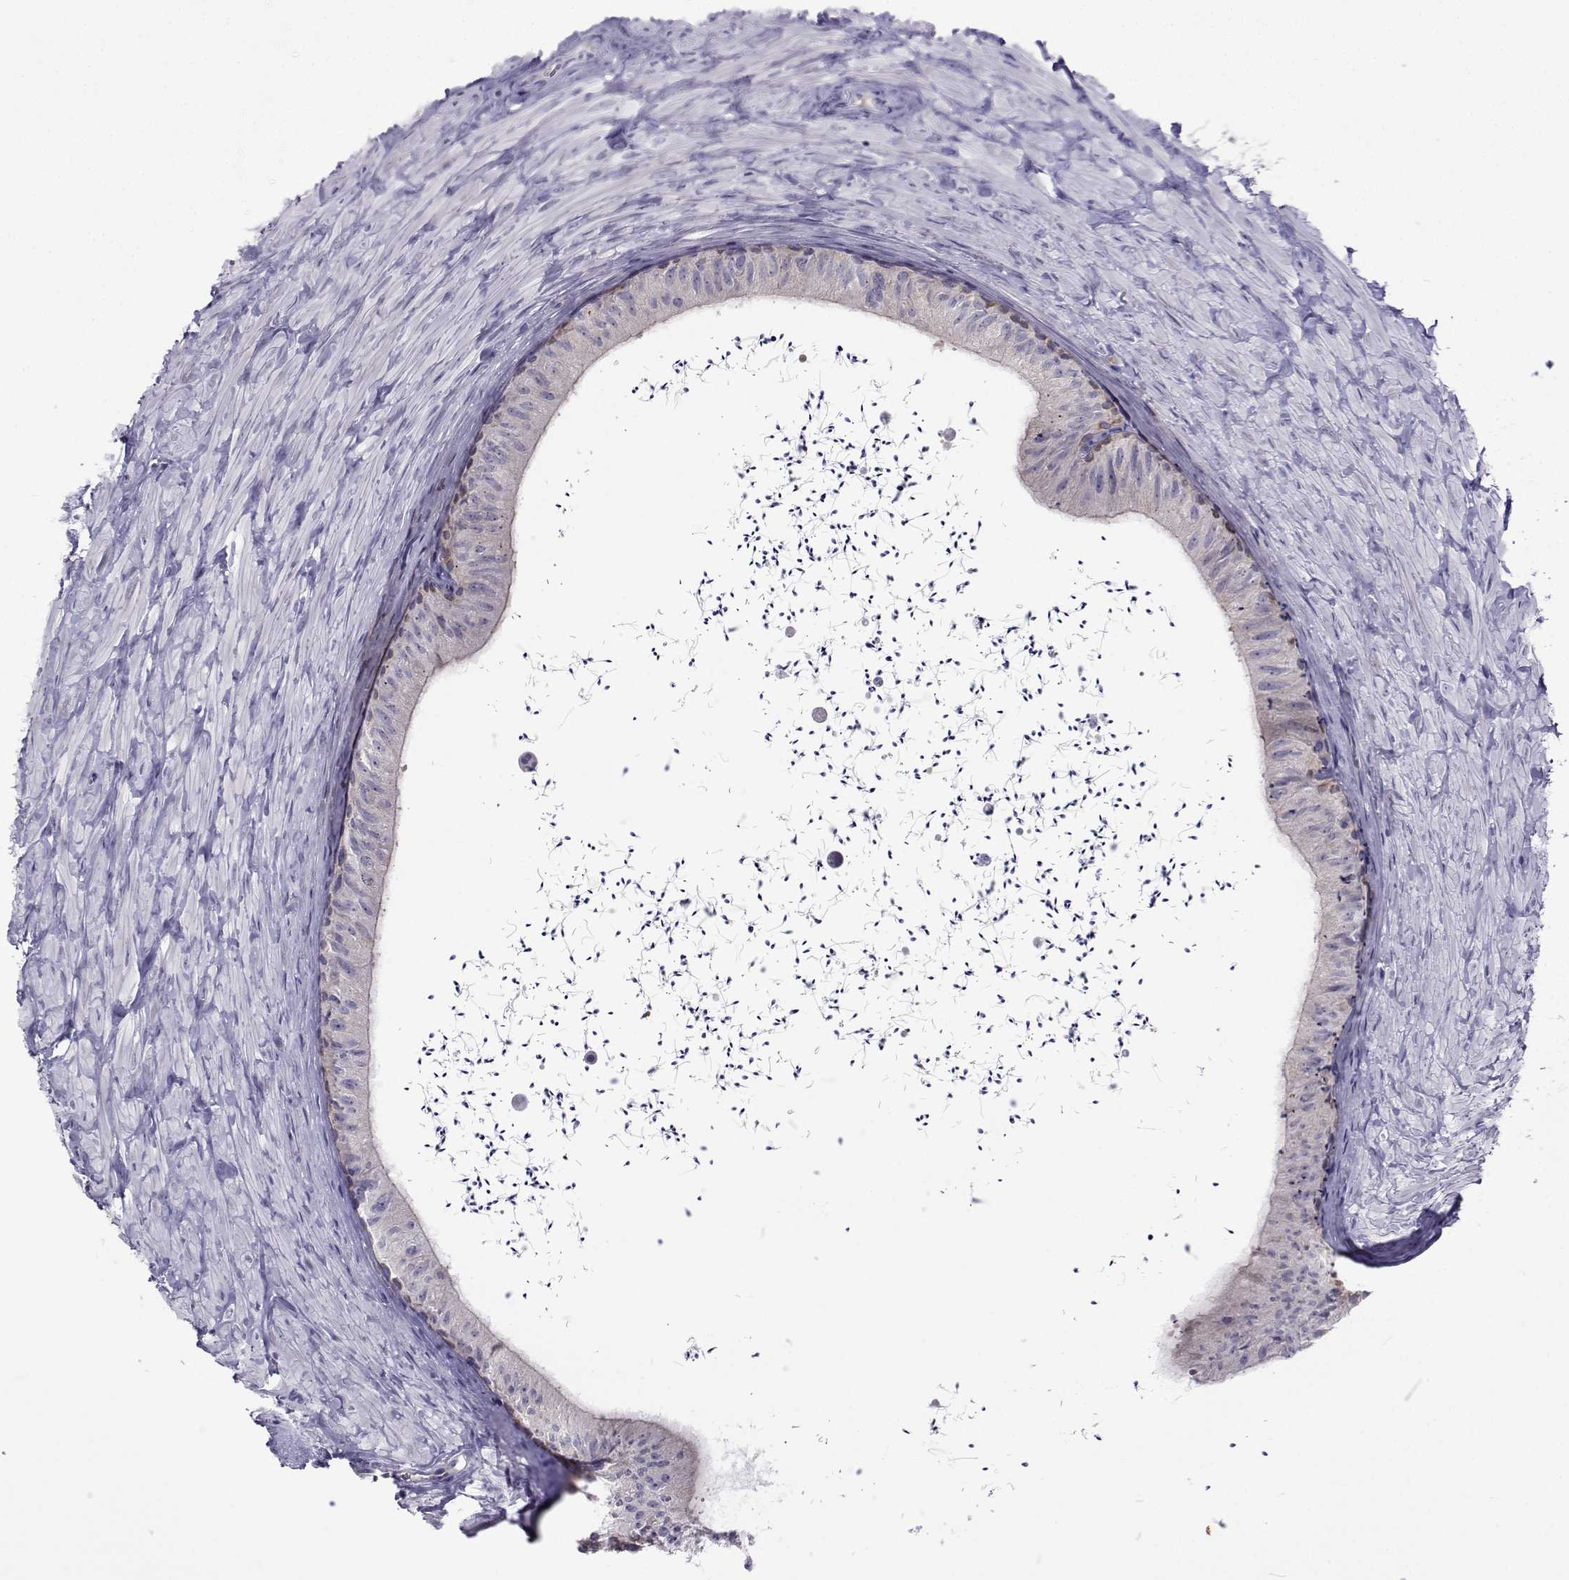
{"staining": {"intensity": "moderate", "quantity": "<25%", "location": "cytoplasmic/membranous"}, "tissue": "epididymis", "cell_type": "Glandular cells", "image_type": "normal", "snomed": [{"axis": "morphology", "description": "Normal tissue, NOS"}, {"axis": "topography", "description": "Epididymis"}], "caption": "Epididymis stained with DAB (3,3'-diaminobenzidine) immunohistochemistry shows low levels of moderate cytoplasmic/membranous positivity in about <25% of glandular cells. Immunohistochemistry (ihc) stains the protein of interest in brown and the nuclei are stained blue.", "gene": "COL22A1", "patient": {"sex": "male", "age": 32}}